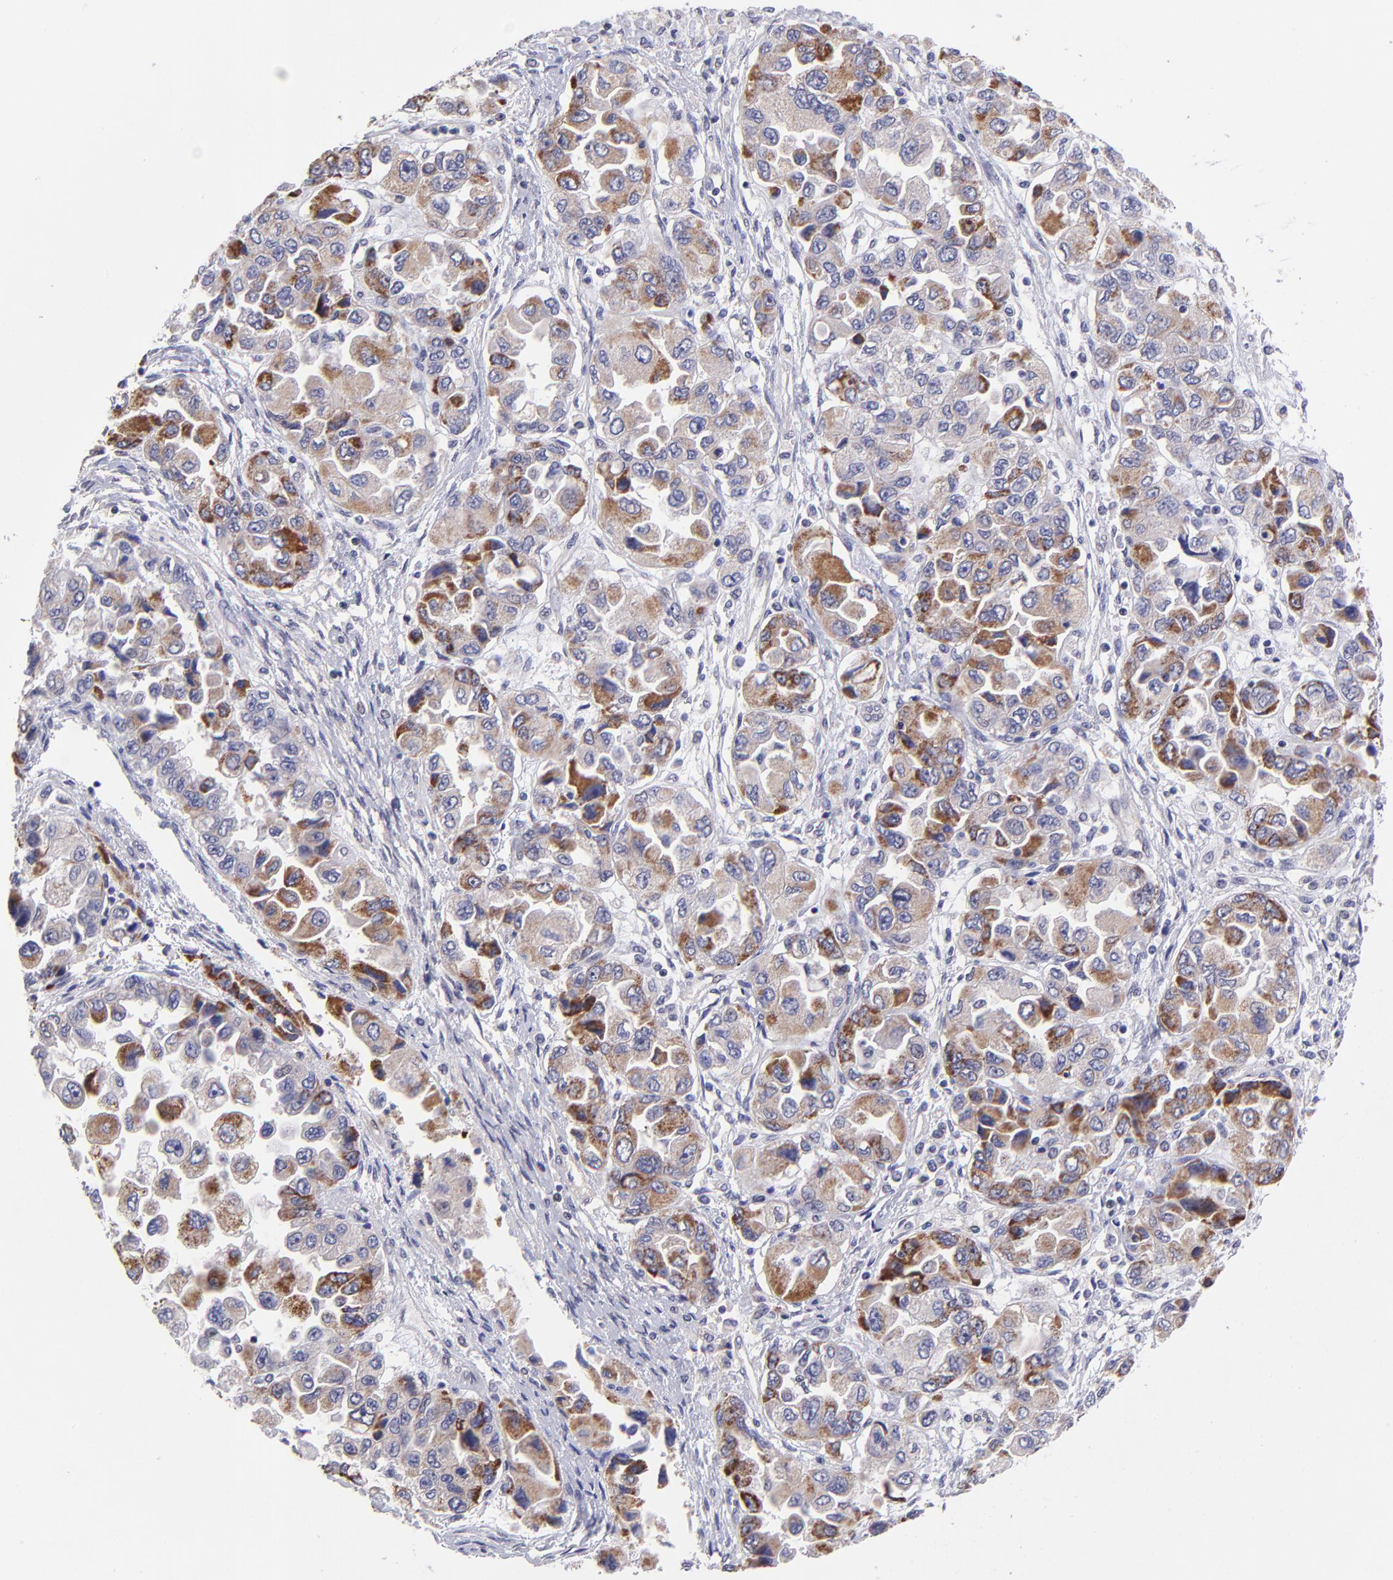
{"staining": {"intensity": "moderate", "quantity": ">75%", "location": "cytoplasmic/membranous"}, "tissue": "ovarian cancer", "cell_type": "Tumor cells", "image_type": "cancer", "snomed": [{"axis": "morphology", "description": "Cystadenocarcinoma, serous, NOS"}, {"axis": "topography", "description": "Ovary"}], "caption": "Immunohistochemical staining of human ovarian cancer shows moderate cytoplasmic/membranous protein positivity in about >75% of tumor cells.", "gene": "NSF", "patient": {"sex": "female", "age": 84}}